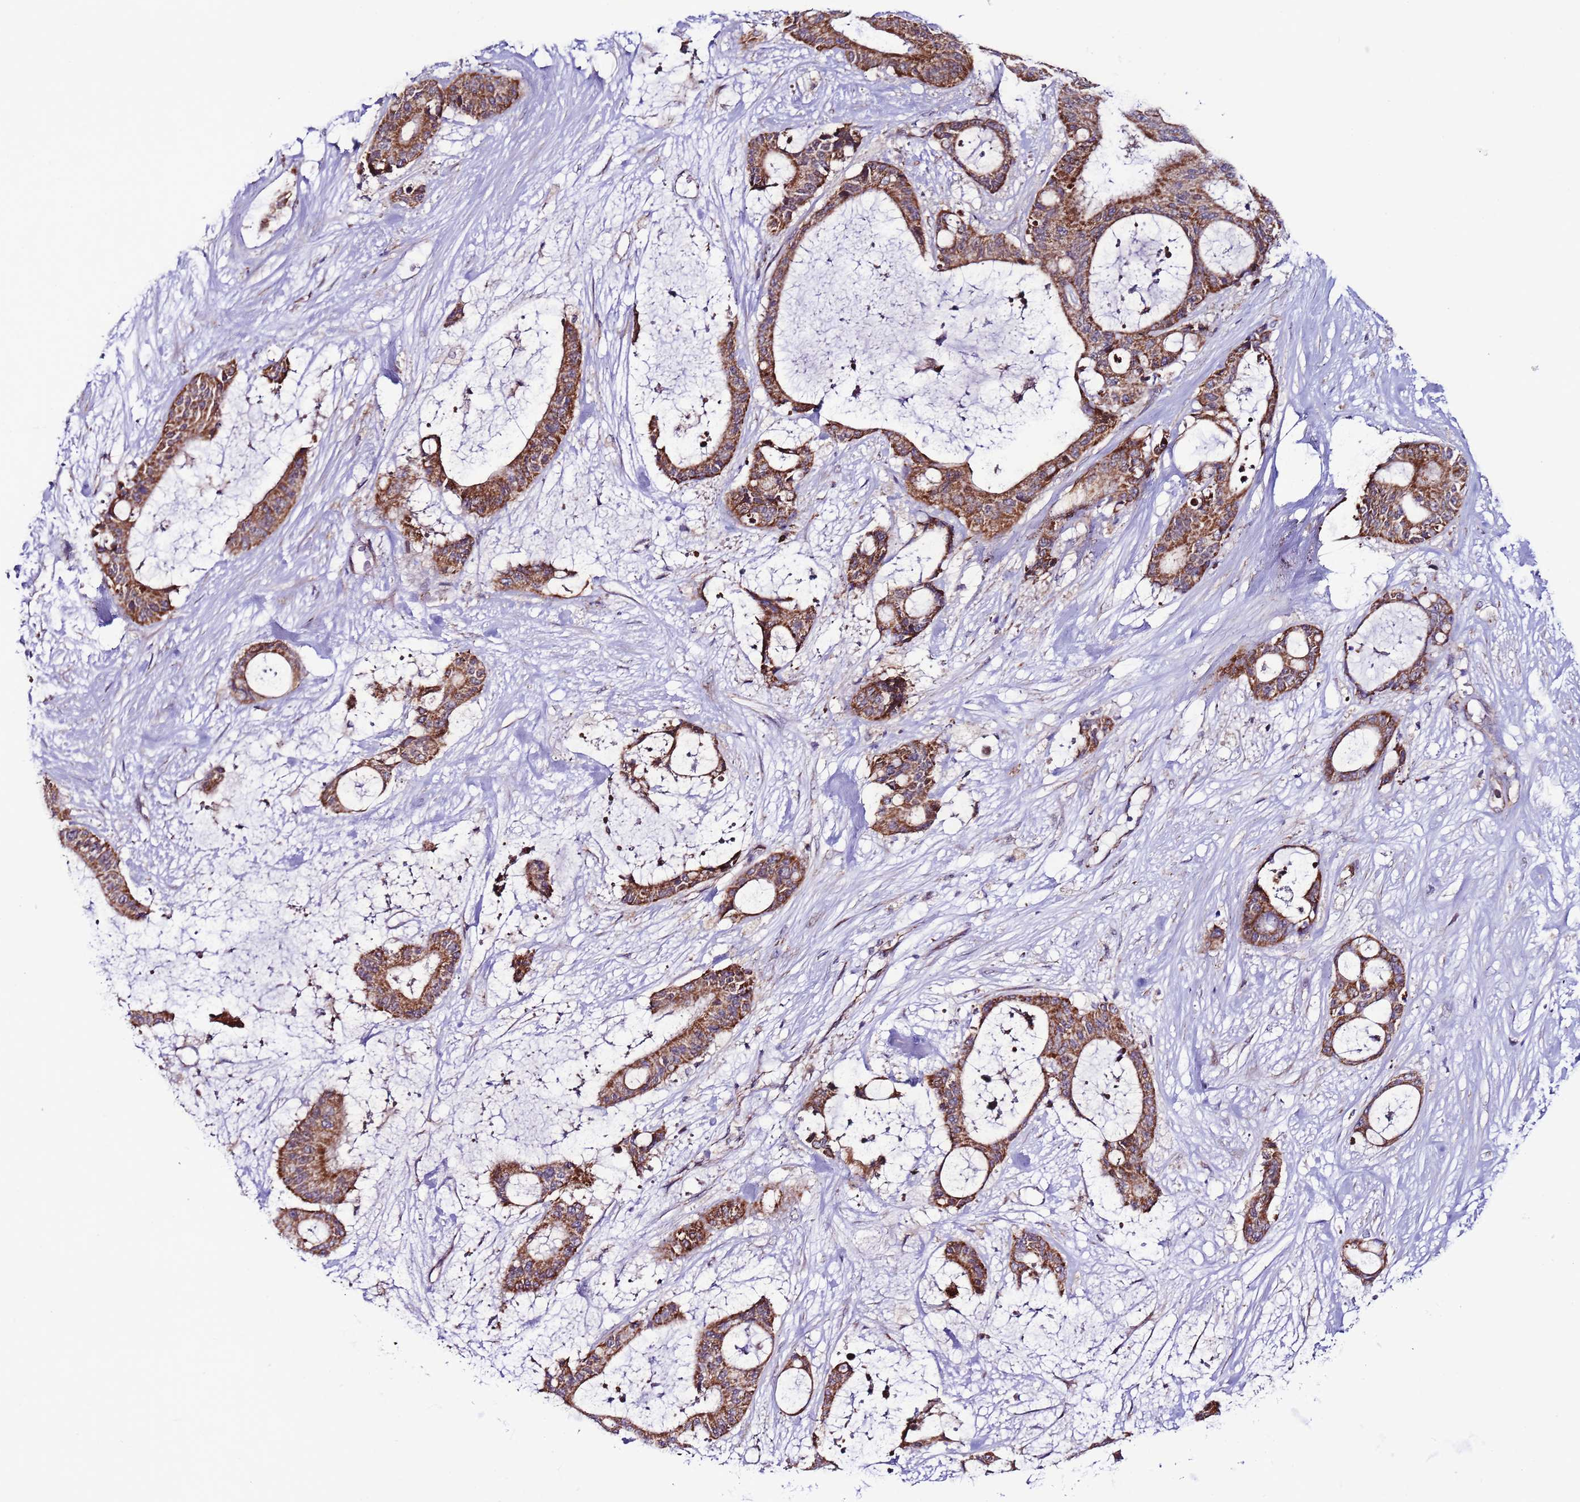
{"staining": {"intensity": "moderate", "quantity": ">75%", "location": "cytoplasmic/membranous"}, "tissue": "liver cancer", "cell_type": "Tumor cells", "image_type": "cancer", "snomed": [{"axis": "morphology", "description": "Normal tissue, NOS"}, {"axis": "morphology", "description": "Cholangiocarcinoma"}, {"axis": "topography", "description": "Liver"}, {"axis": "topography", "description": "Peripheral nerve tissue"}], "caption": "Protein expression analysis of human liver cancer (cholangiocarcinoma) reveals moderate cytoplasmic/membranous staining in about >75% of tumor cells. (Stains: DAB in brown, nuclei in blue, Microscopy: brightfield microscopy at high magnification).", "gene": "UEVLD", "patient": {"sex": "female", "age": 73}}